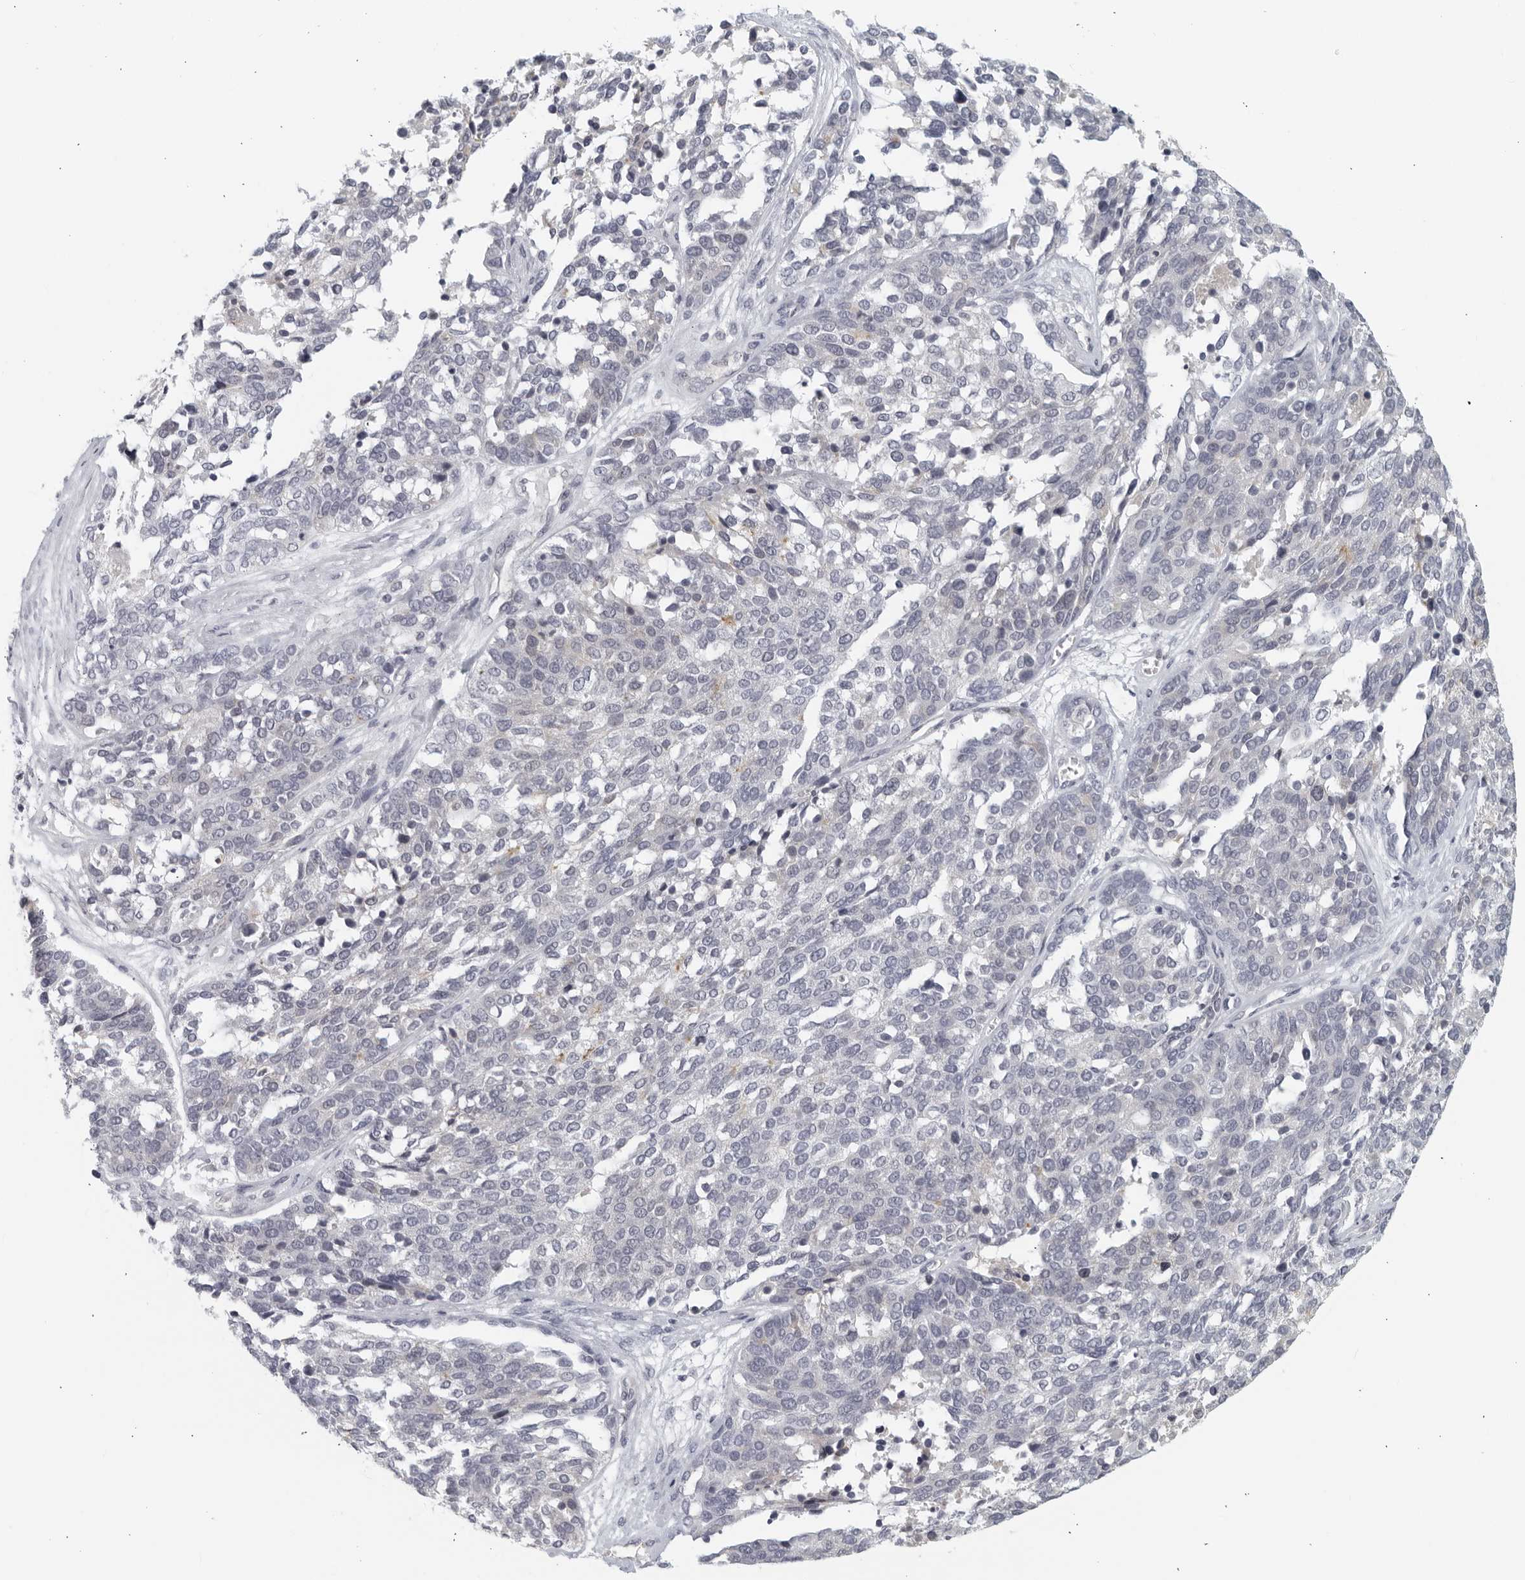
{"staining": {"intensity": "negative", "quantity": "none", "location": "none"}, "tissue": "ovarian cancer", "cell_type": "Tumor cells", "image_type": "cancer", "snomed": [{"axis": "morphology", "description": "Cystadenocarcinoma, serous, NOS"}, {"axis": "topography", "description": "Ovary"}], "caption": "This is a photomicrograph of immunohistochemistry staining of ovarian serous cystadenocarcinoma, which shows no positivity in tumor cells.", "gene": "MATN1", "patient": {"sex": "female", "age": 44}}